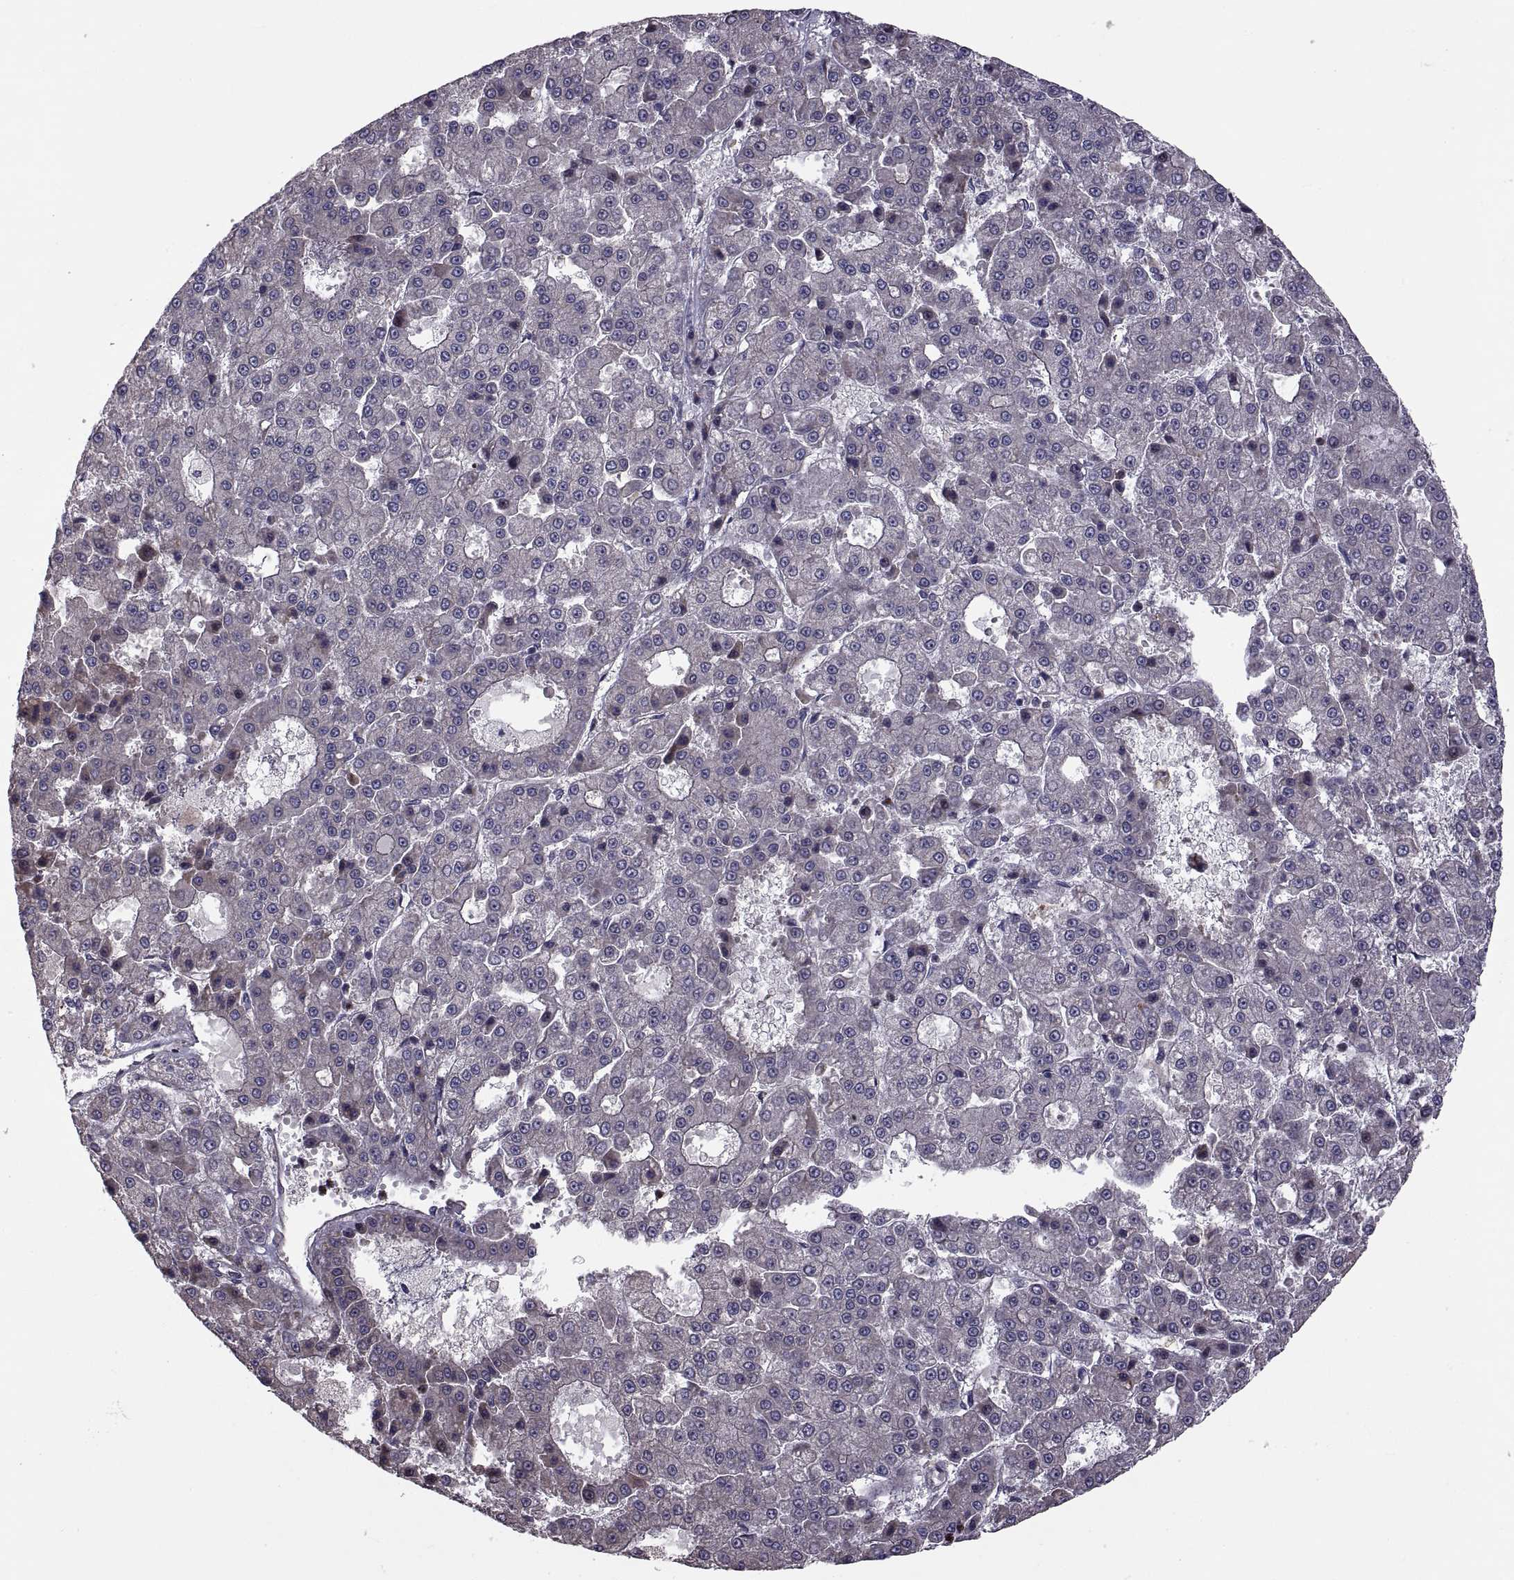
{"staining": {"intensity": "negative", "quantity": "none", "location": "none"}, "tissue": "liver cancer", "cell_type": "Tumor cells", "image_type": "cancer", "snomed": [{"axis": "morphology", "description": "Carcinoma, Hepatocellular, NOS"}, {"axis": "topography", "description": "Liver"}], "caption": "High power microscopy image of an immunohistochemistry histopathology image of liver cancer, revealing no significant expression in tumor cells.", "gene": "PMM2", "patient": {"sex": "male", "age": 70}}